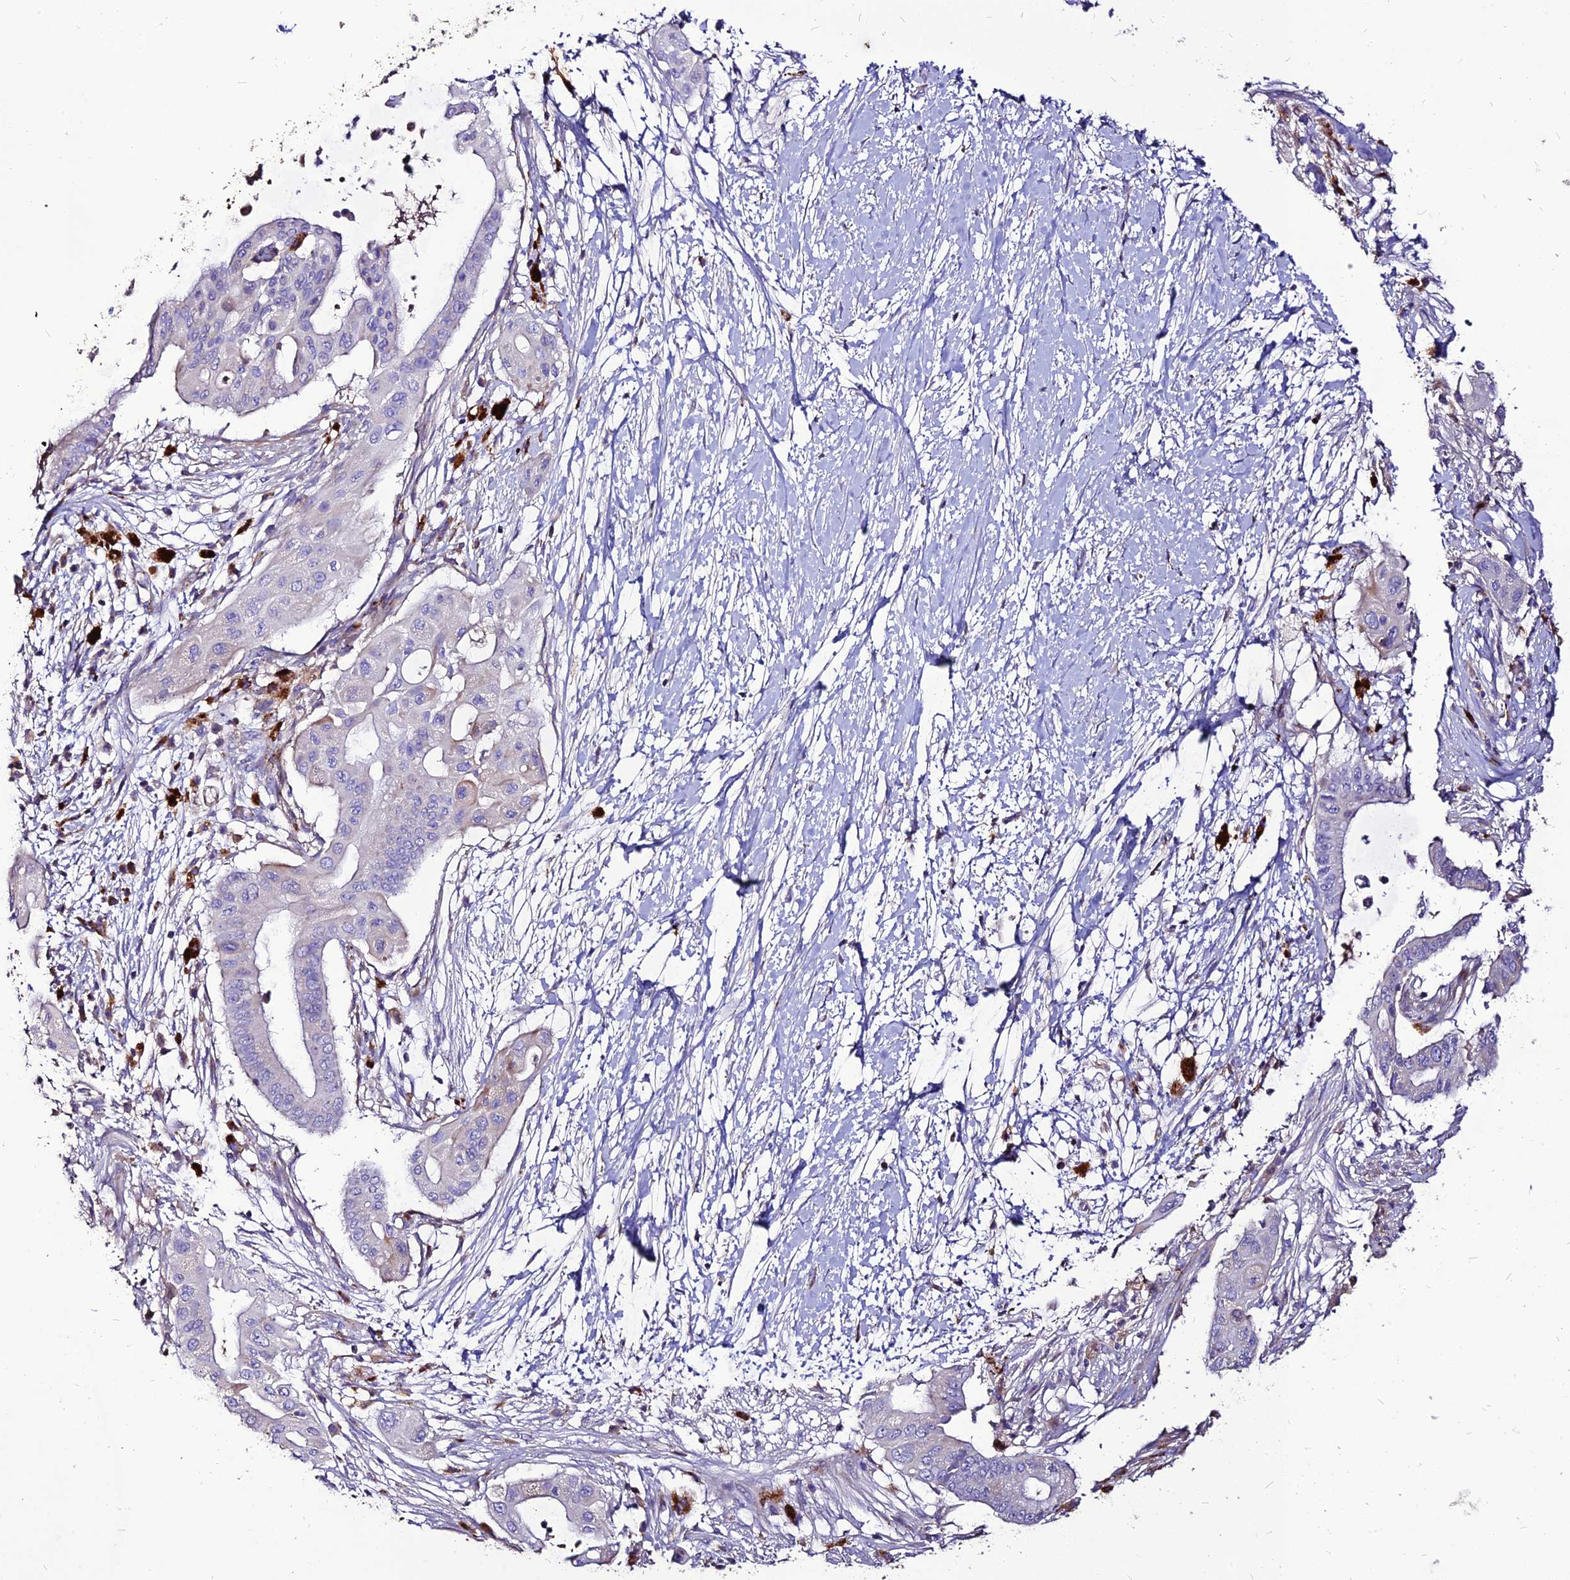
{"staining": {"intensity": "negative", "quantity": "none", "location": "none"}, "tissue": "pancreatic cancer", "cell_type": "Tumor cells", "image_type": "cancer", "snomed": [{"axis": "morphology", "description": "Adenocarcinoma, NOS"}, {"axis": "topography", "description": "Pancreas"}], "caption": "This is a photomicrograph of IHC staining of adenocarcinoma (pancreatic), which shows no staining in tumor cells.", "gene": "RIMOC1", "patient": {"sex": "male", "age": 68}}